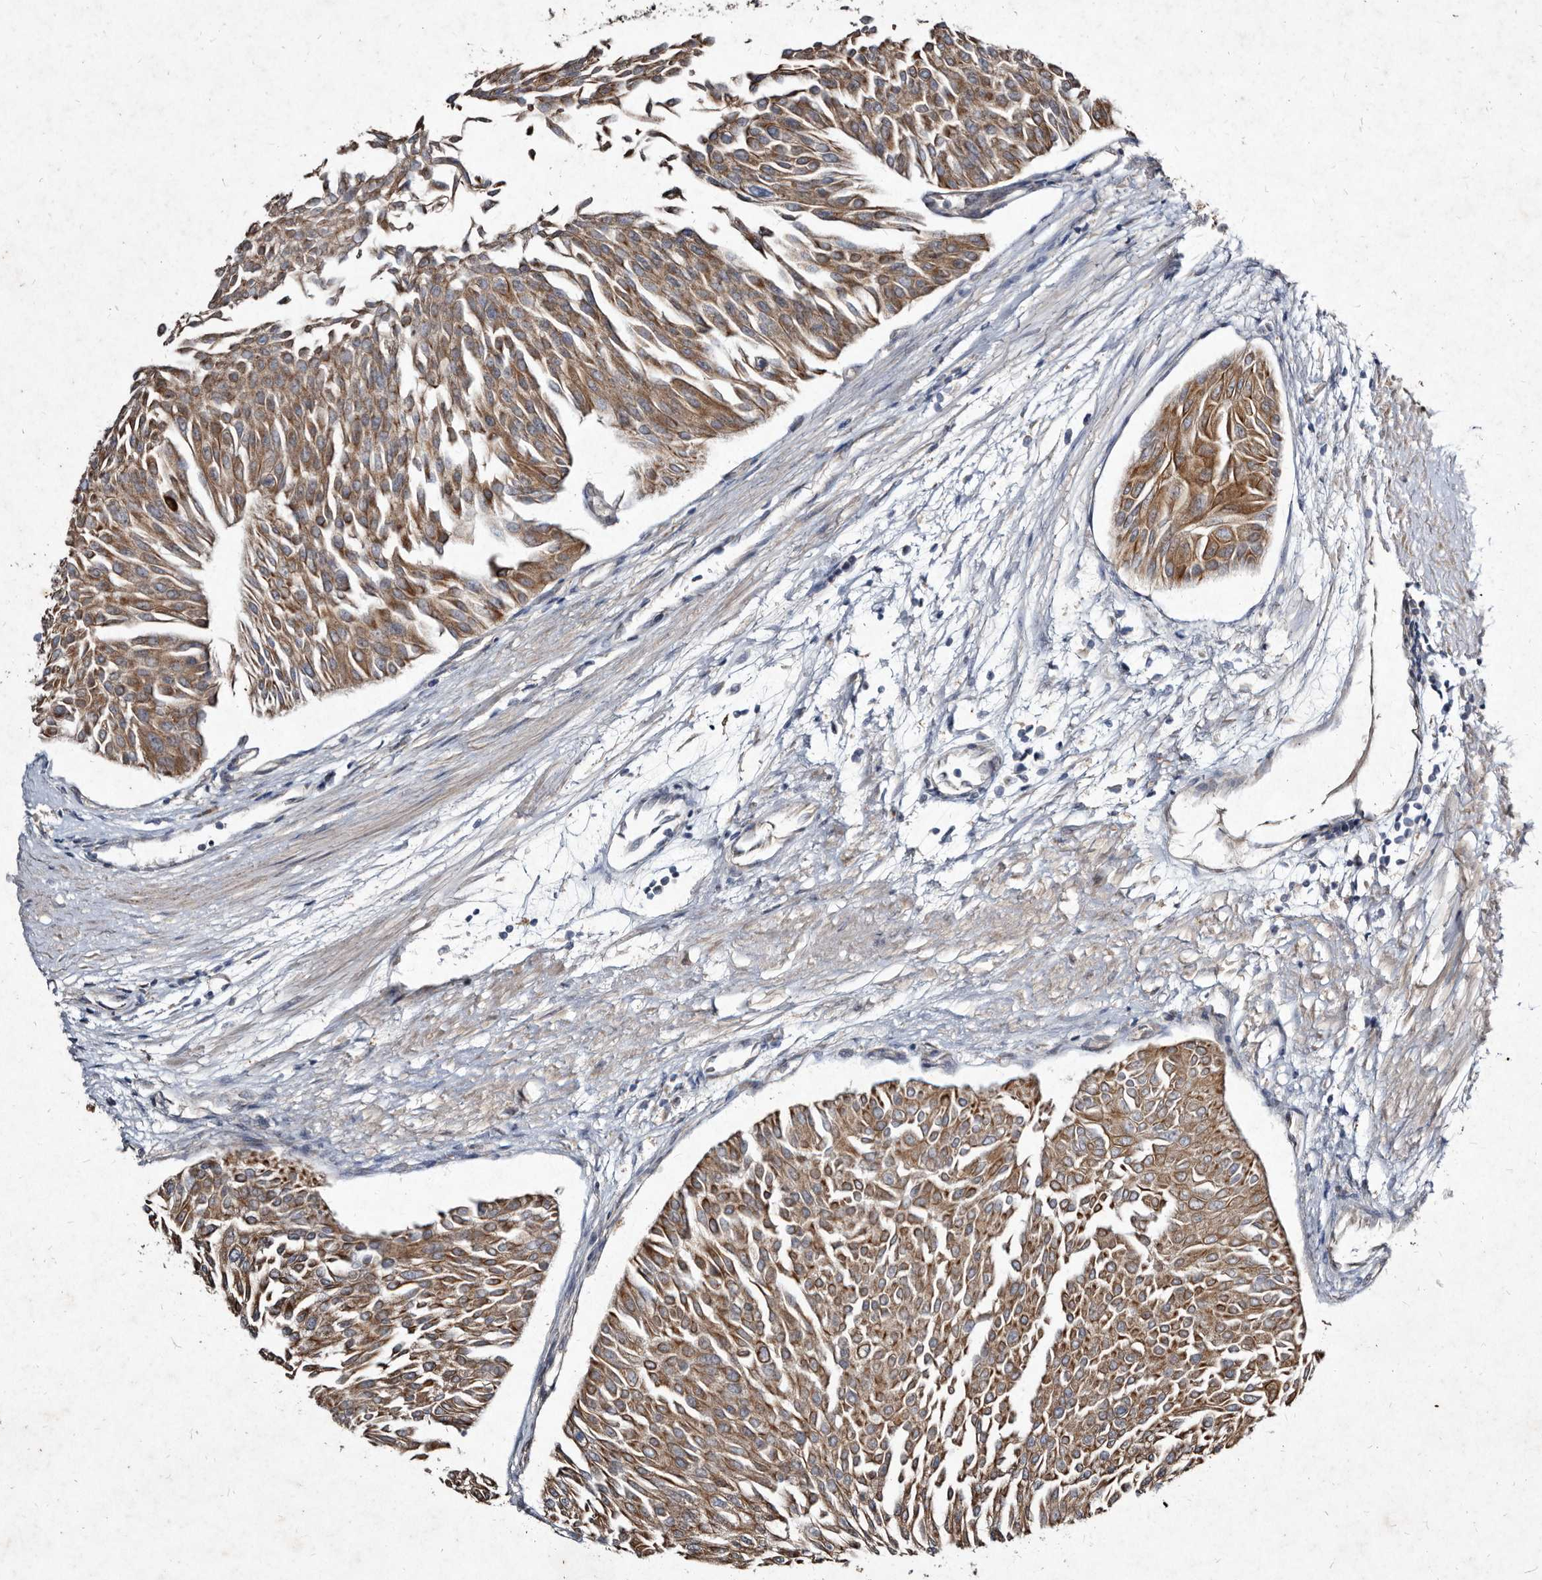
{"staining": {"intensity": "moderate", "quantity": ">75%", "location": "cytoplasmic/membranous"}, "tissue": "urothelial cancer", "cell_type": "Tumor cells", "image_type": "cancer", "snomed": [{"axis": "morphology", "description": "Urothelial carcinoma, Low grade"}, {"axis": "topography", "description": "Urinary bladder"}], "caption": "DAB (3,3'-diaminobenzidine) immunohistochemical staining of low-grade urothelial carcinoma exhibits moderate cytoplasmic/membranous protein staining in about >75% of tumor cells.", "gene": "YPEL3", "patient": {"sex": "male", "age": 67}}